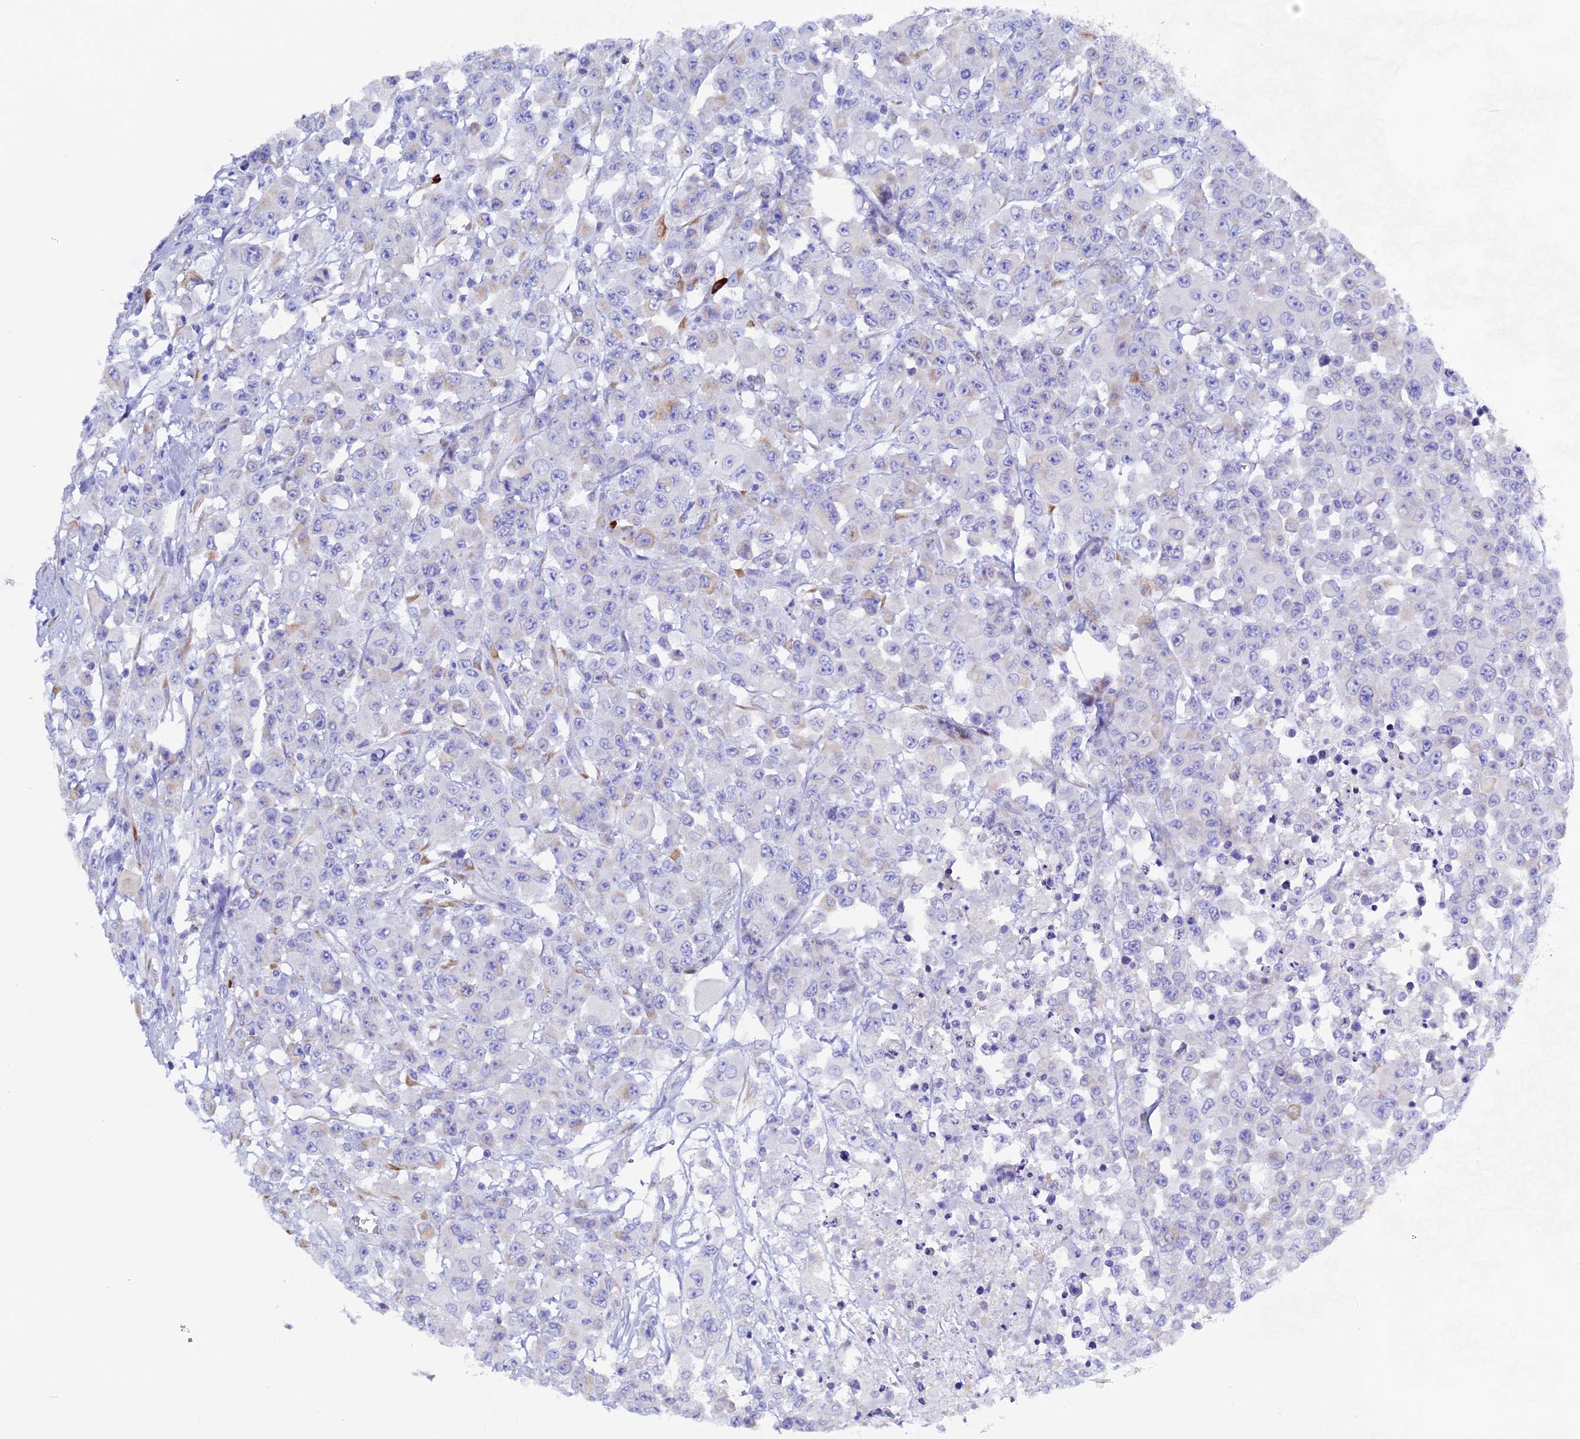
{"staining": {"intensity": "negative", "quantity": "none", "location": "none"}, "tissue": "colorectal cancer", "cell_type": "Tumor cells", "image_type": "cancer", "snomed": [{"axis": "morphology", "description": "Adenocarcinoma, NOS"}, {"axis": "topography", "description": "Colon"}], "caption": "Colorectal cancer stained for a protein using immunohistochemistry exhibits no positivity tumor cells.", "gene": "FKBP11", "patient": {"sex": "male", "age": 51}}